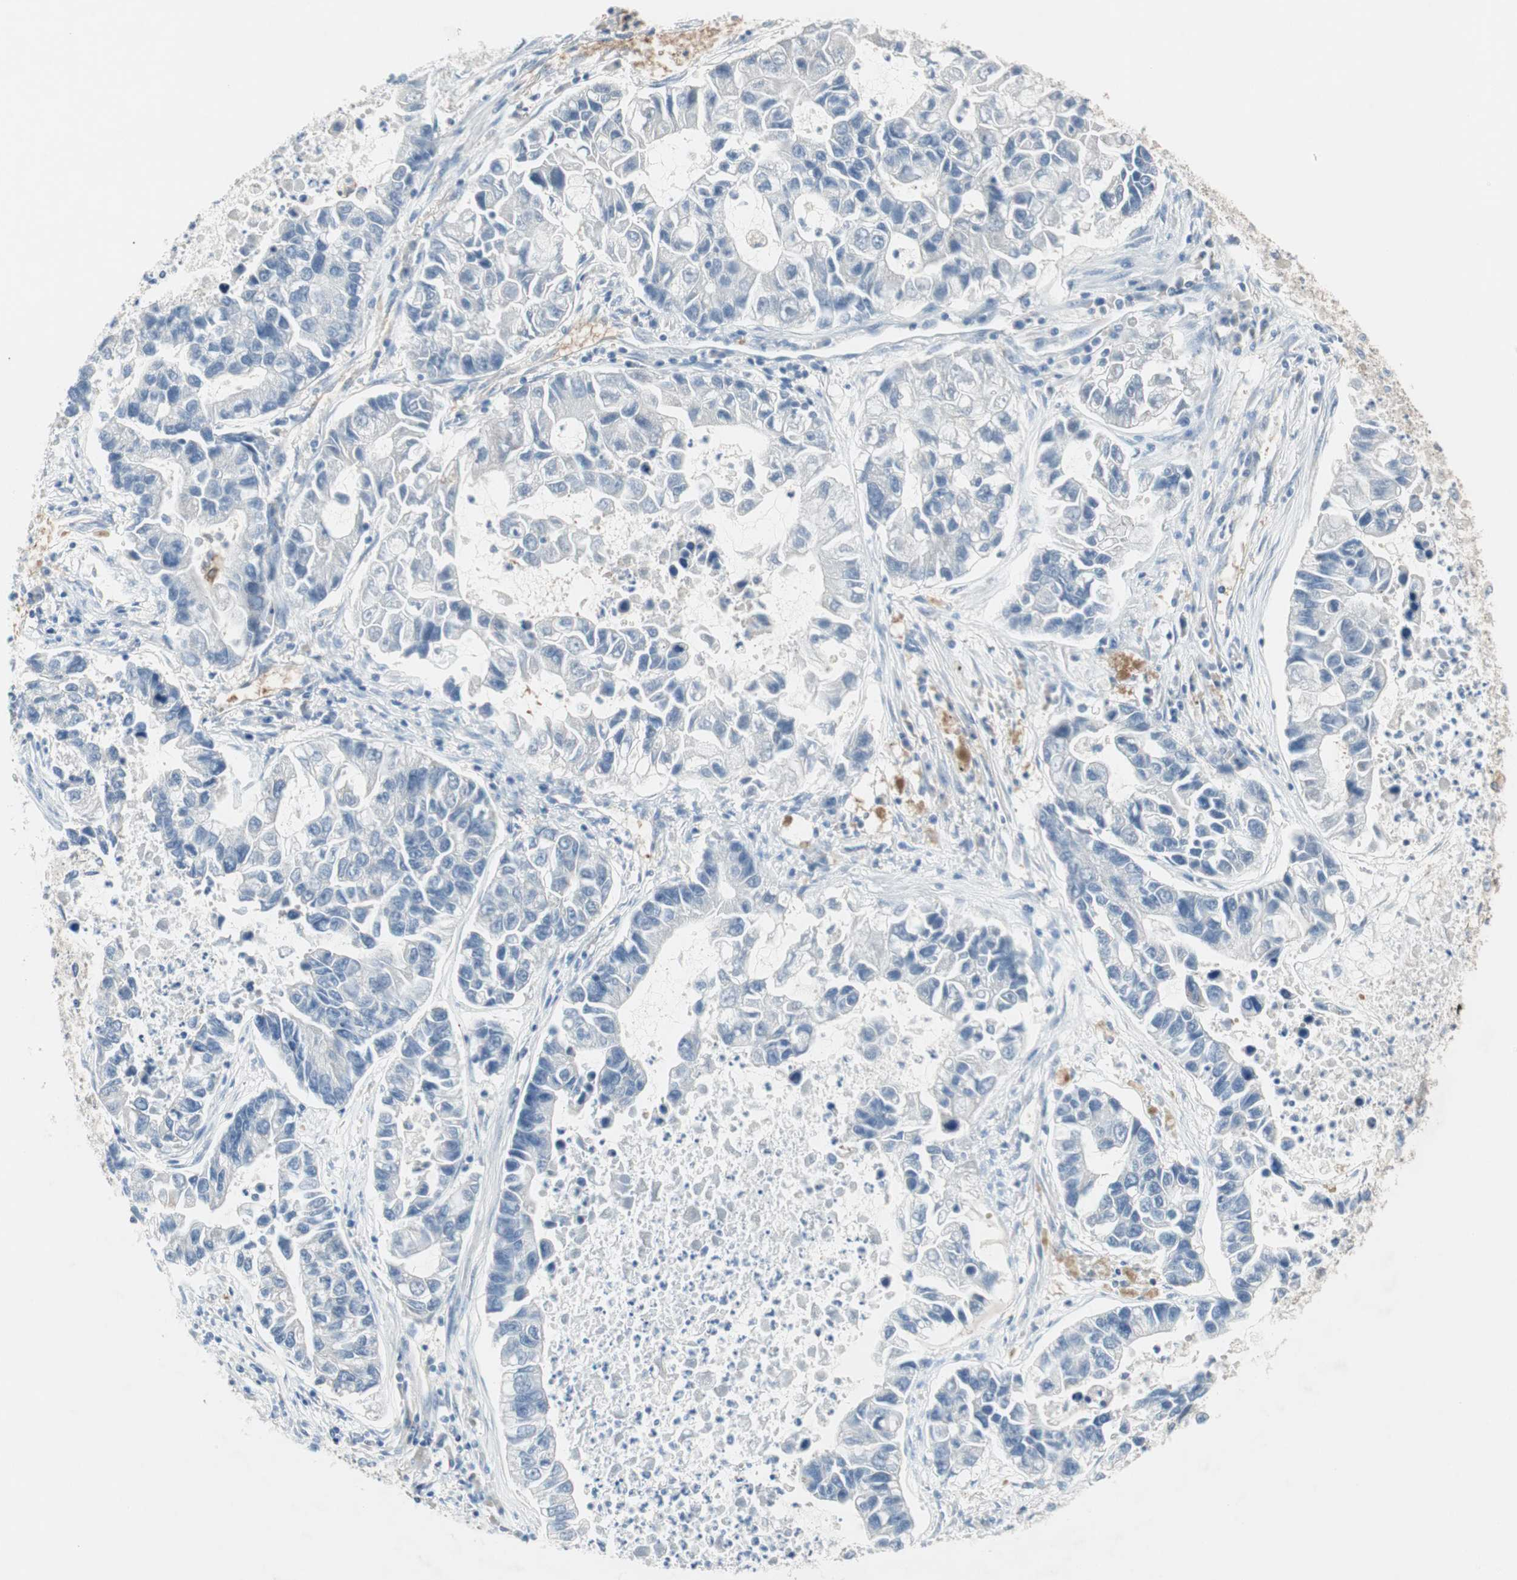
{"staining": {"intensity": "negative", "quantity": "none", "location": "none"}, "tissue": "lung cancer", "cell_type": "Tumor cells", "image_type": "cancer", "snomed": [{"axis": "morphology", "description": "Adenocarcinoma, NOS"}, {"axis": "topography", "description": "Lung"}], "caption": "Tumor cells are negative for protein expression in human lung adenocarcinoma.", "gene": "GLUL", "patient": {"sex": "female", "age": 51}}